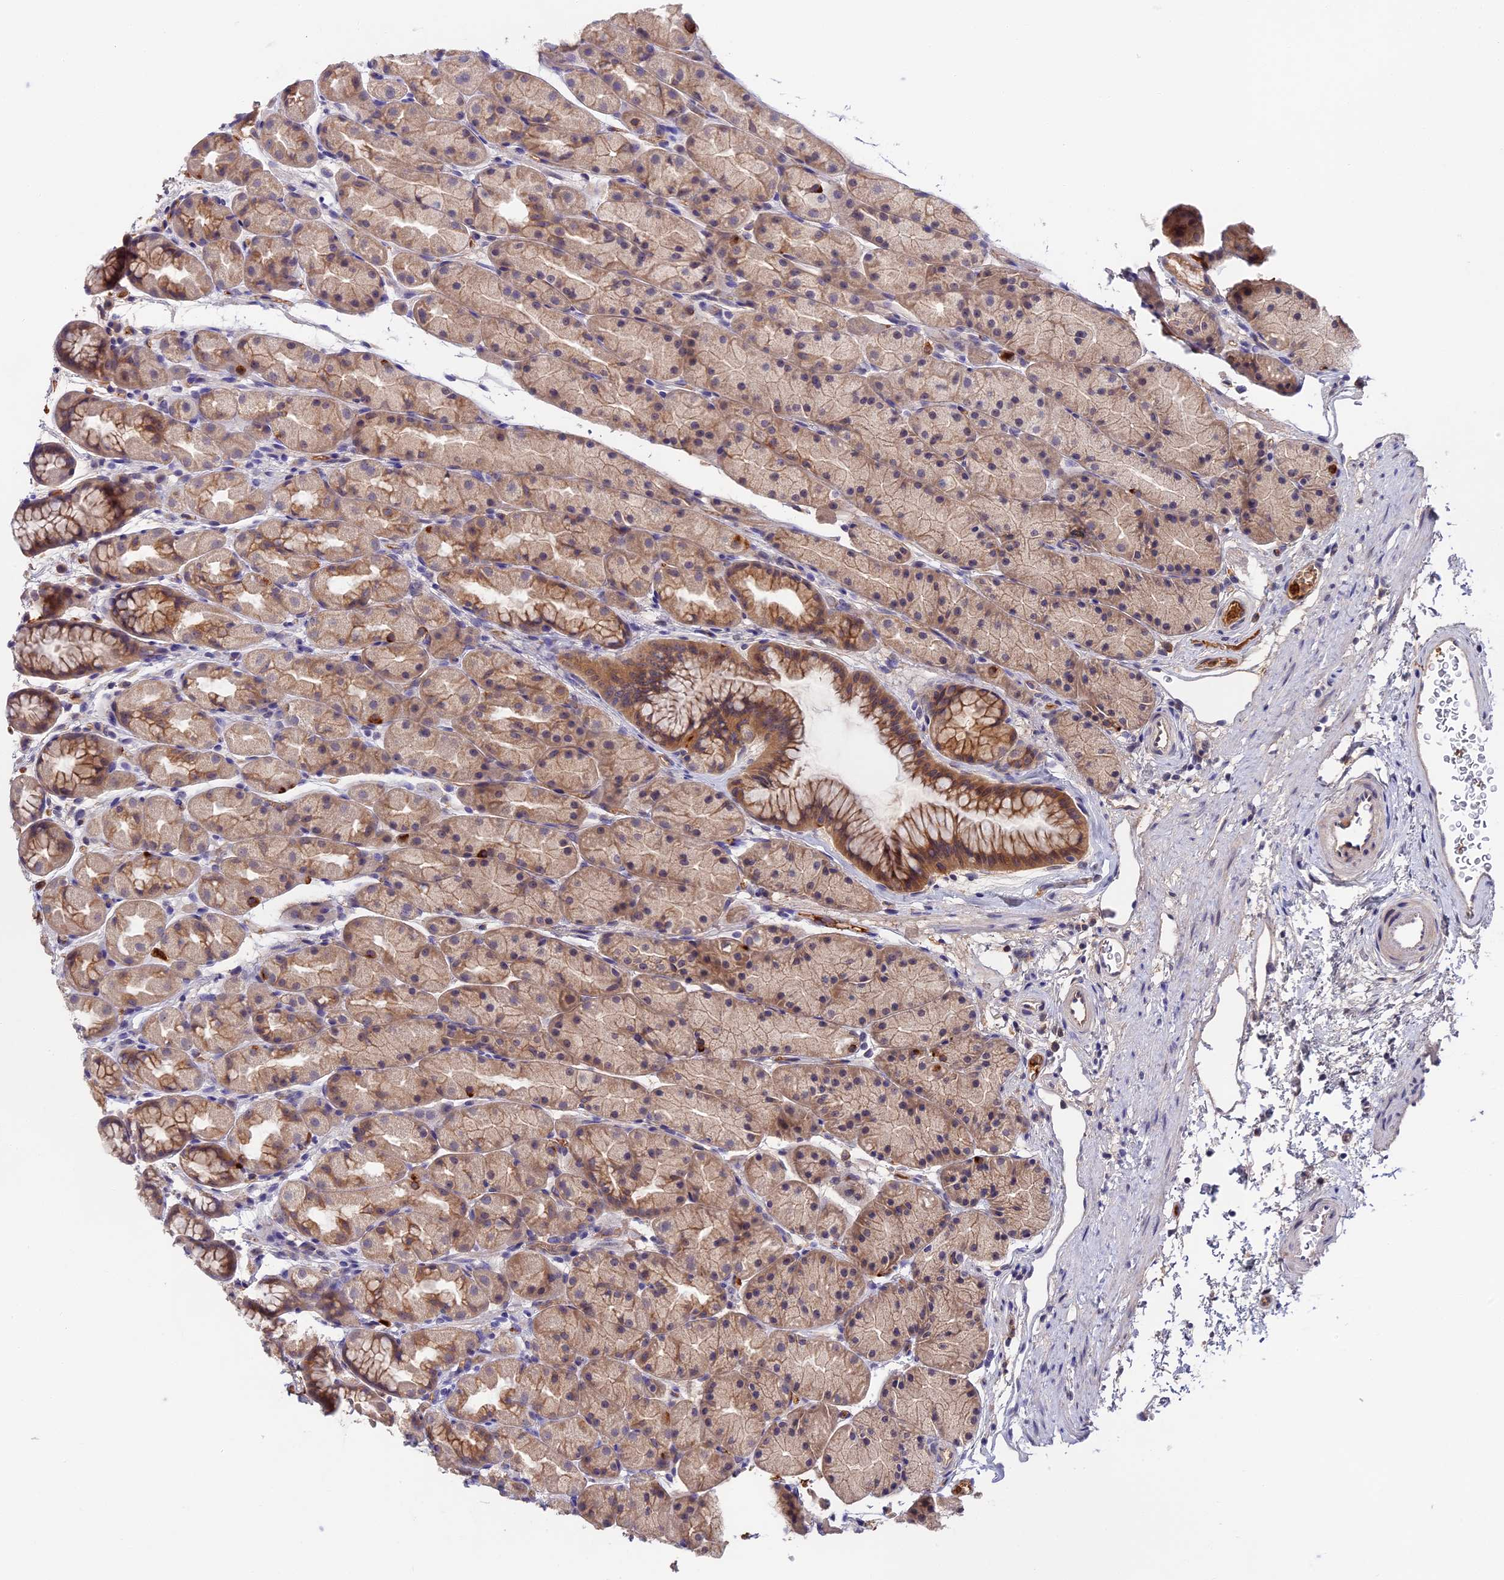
{"staining": {"intensity": "moderate", "quantity": ">75%", "location": "cytoplasmic/membranous"}, "tissue": "stomach", "cell_type": "Glandular cells", "image_type": "normal", "snomed": [{"axis": "morphology", "description": "Normal tissue, NOS"}, {"axis": "topography", "description": "Stomach, upper"}, {"axis": "topography", "description": "Stomach"}], "caption": "The micrograph demonstrates immunohistochemical staining of unremarkable stomach. There is moderate cytoplasmic/membranous positivity is seen in about >75% of glandular cells. Immunohistochemistry (ihc) stains the protein of interest in brown and the nuclei are stained blue.", "gene": "ADGRD1", "patient": {"sex": "male", "age": 47}}